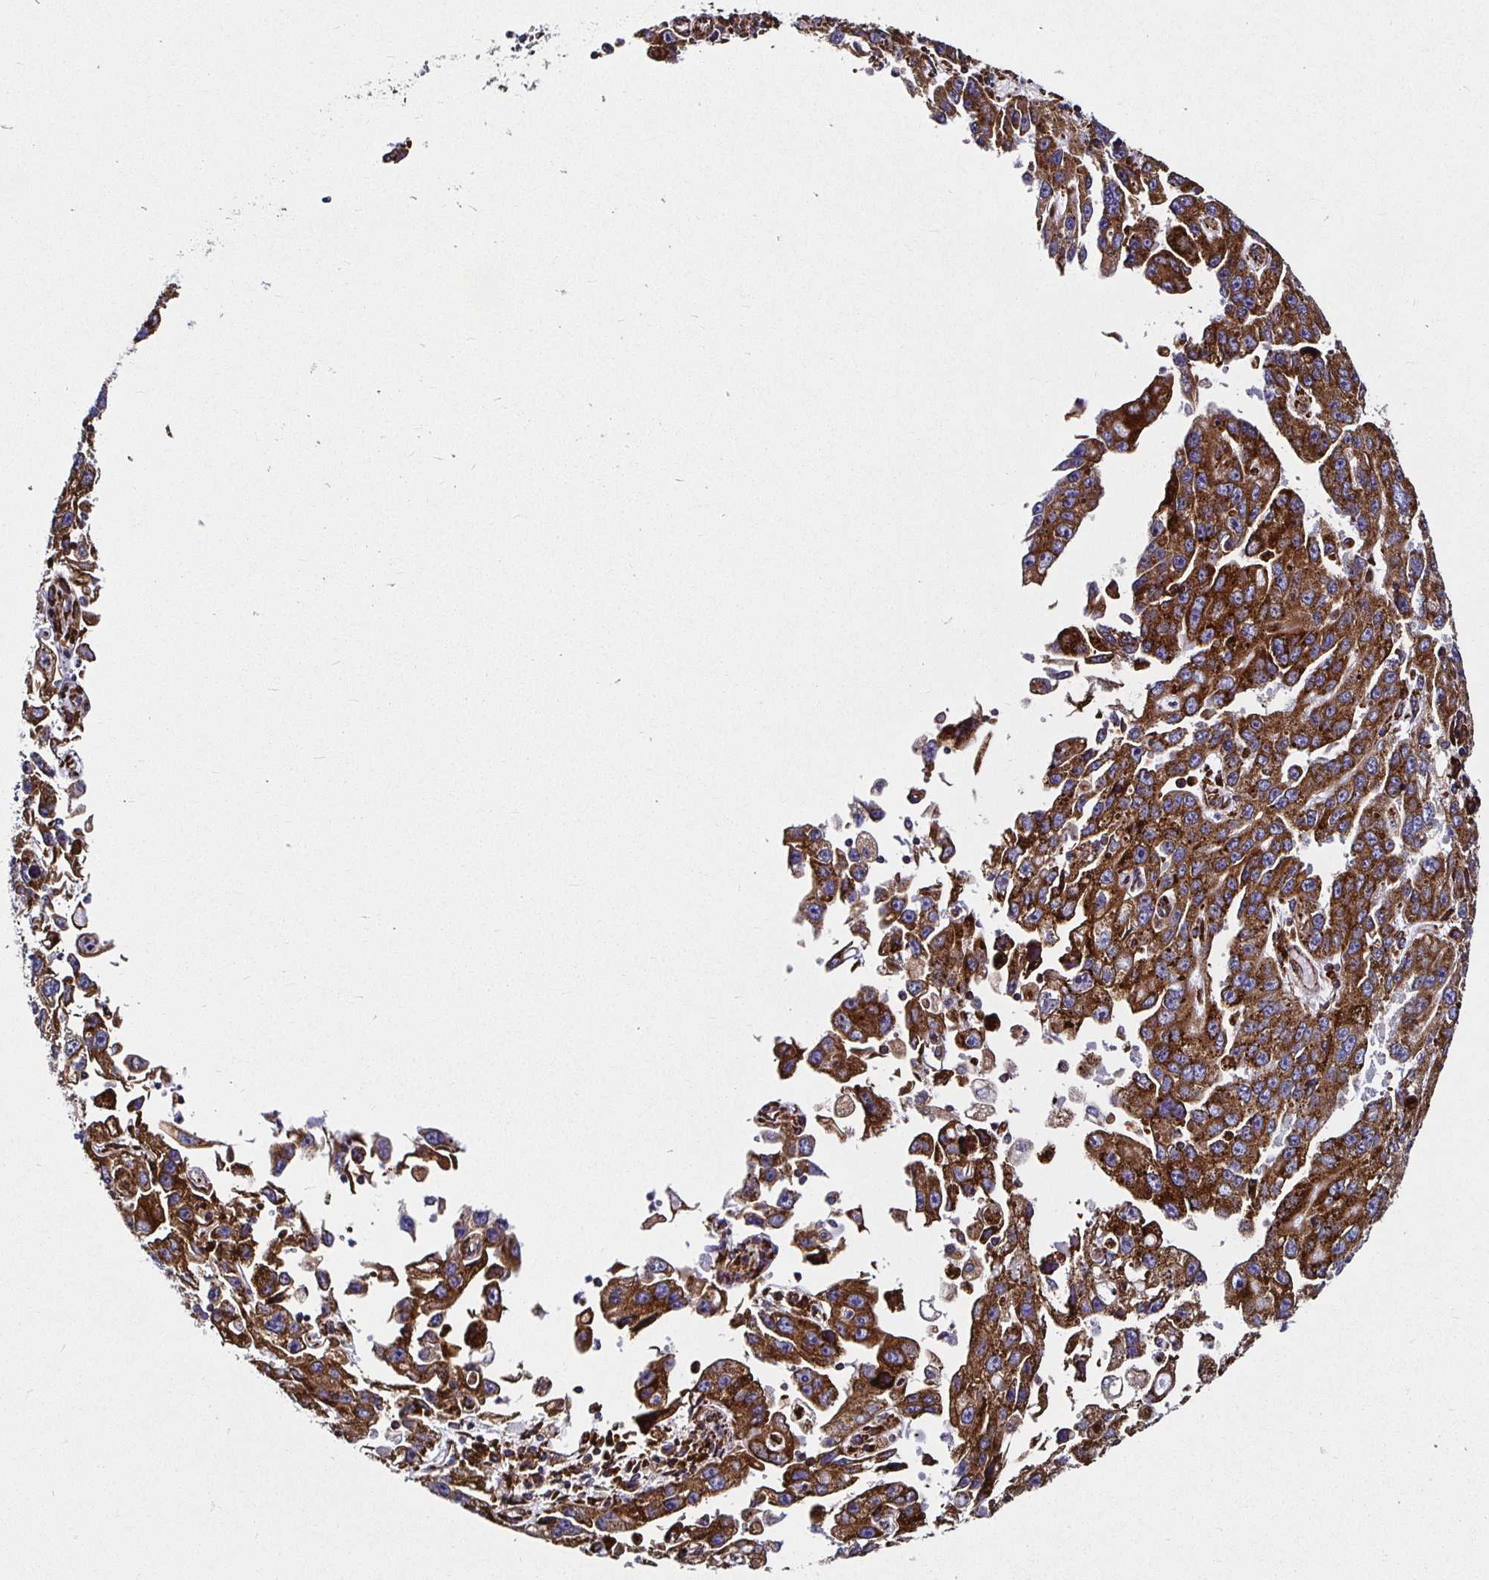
{"staining": {"intensity": "strong", "quantity": ">75%", "location": "cytoplasmic/membranous"}, "tissue": "endometrial cancer", "cell_type": "Tumor cells", "image_type": "cancer", "snomed": [{"axis": "morphology", "description": "Adenocarcinoma, NOS"}, {"axis": "topography", "description": "Uterus"}], "caption": "Endometrial cancer (adenocarcinoma) stained for a protein (brown) reveals strong cytoplasmic/membranous positive expression in approximately >75% of tumor cells.", "gene": "SMYD3", "patient": {"sex": "female", "age": 62}}